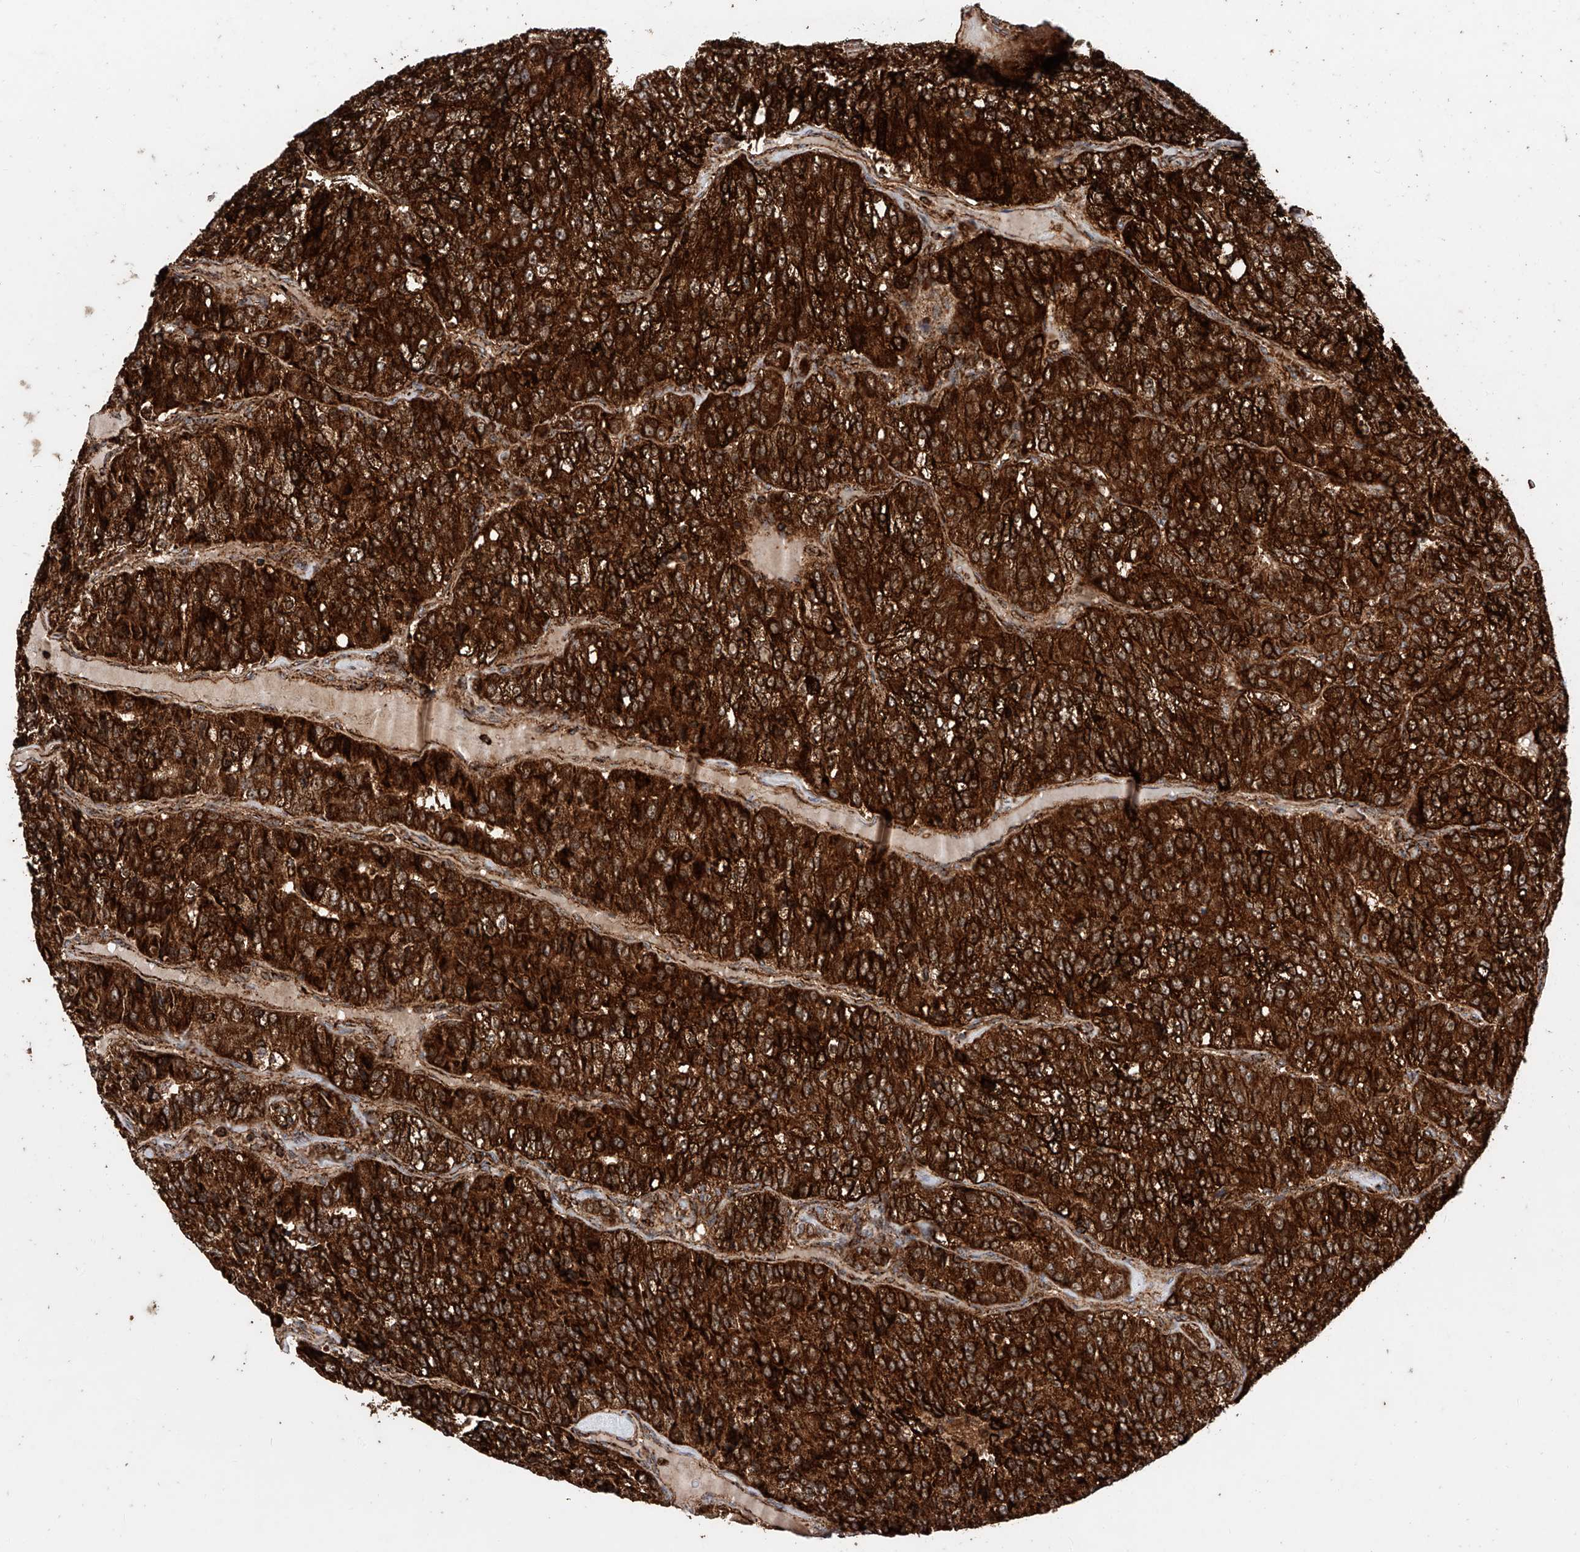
{"staining": {"intensity": "strong", "quantity": ">75%", "location": "cytoplasmic/membranous"}, "tissue": "renal cancer", "cell_type": "Tumor cells", "image_type": "cancer", "snomed": [{"axis": "morphology", "description": "Adenocarcinoma, NOS"}, {"axis": "topography", "description": "Kidney"}], "caption": "Brown immunohistochemical staining in renal adenocarcinoma shows strong cytoplasmic/membranous staining in approximately >75% of tumor cells. The protein is shown in brown color, while the nuclei are stained blue.", "gene": "PISD", "patient": {"sex": "female", "age": 63}}